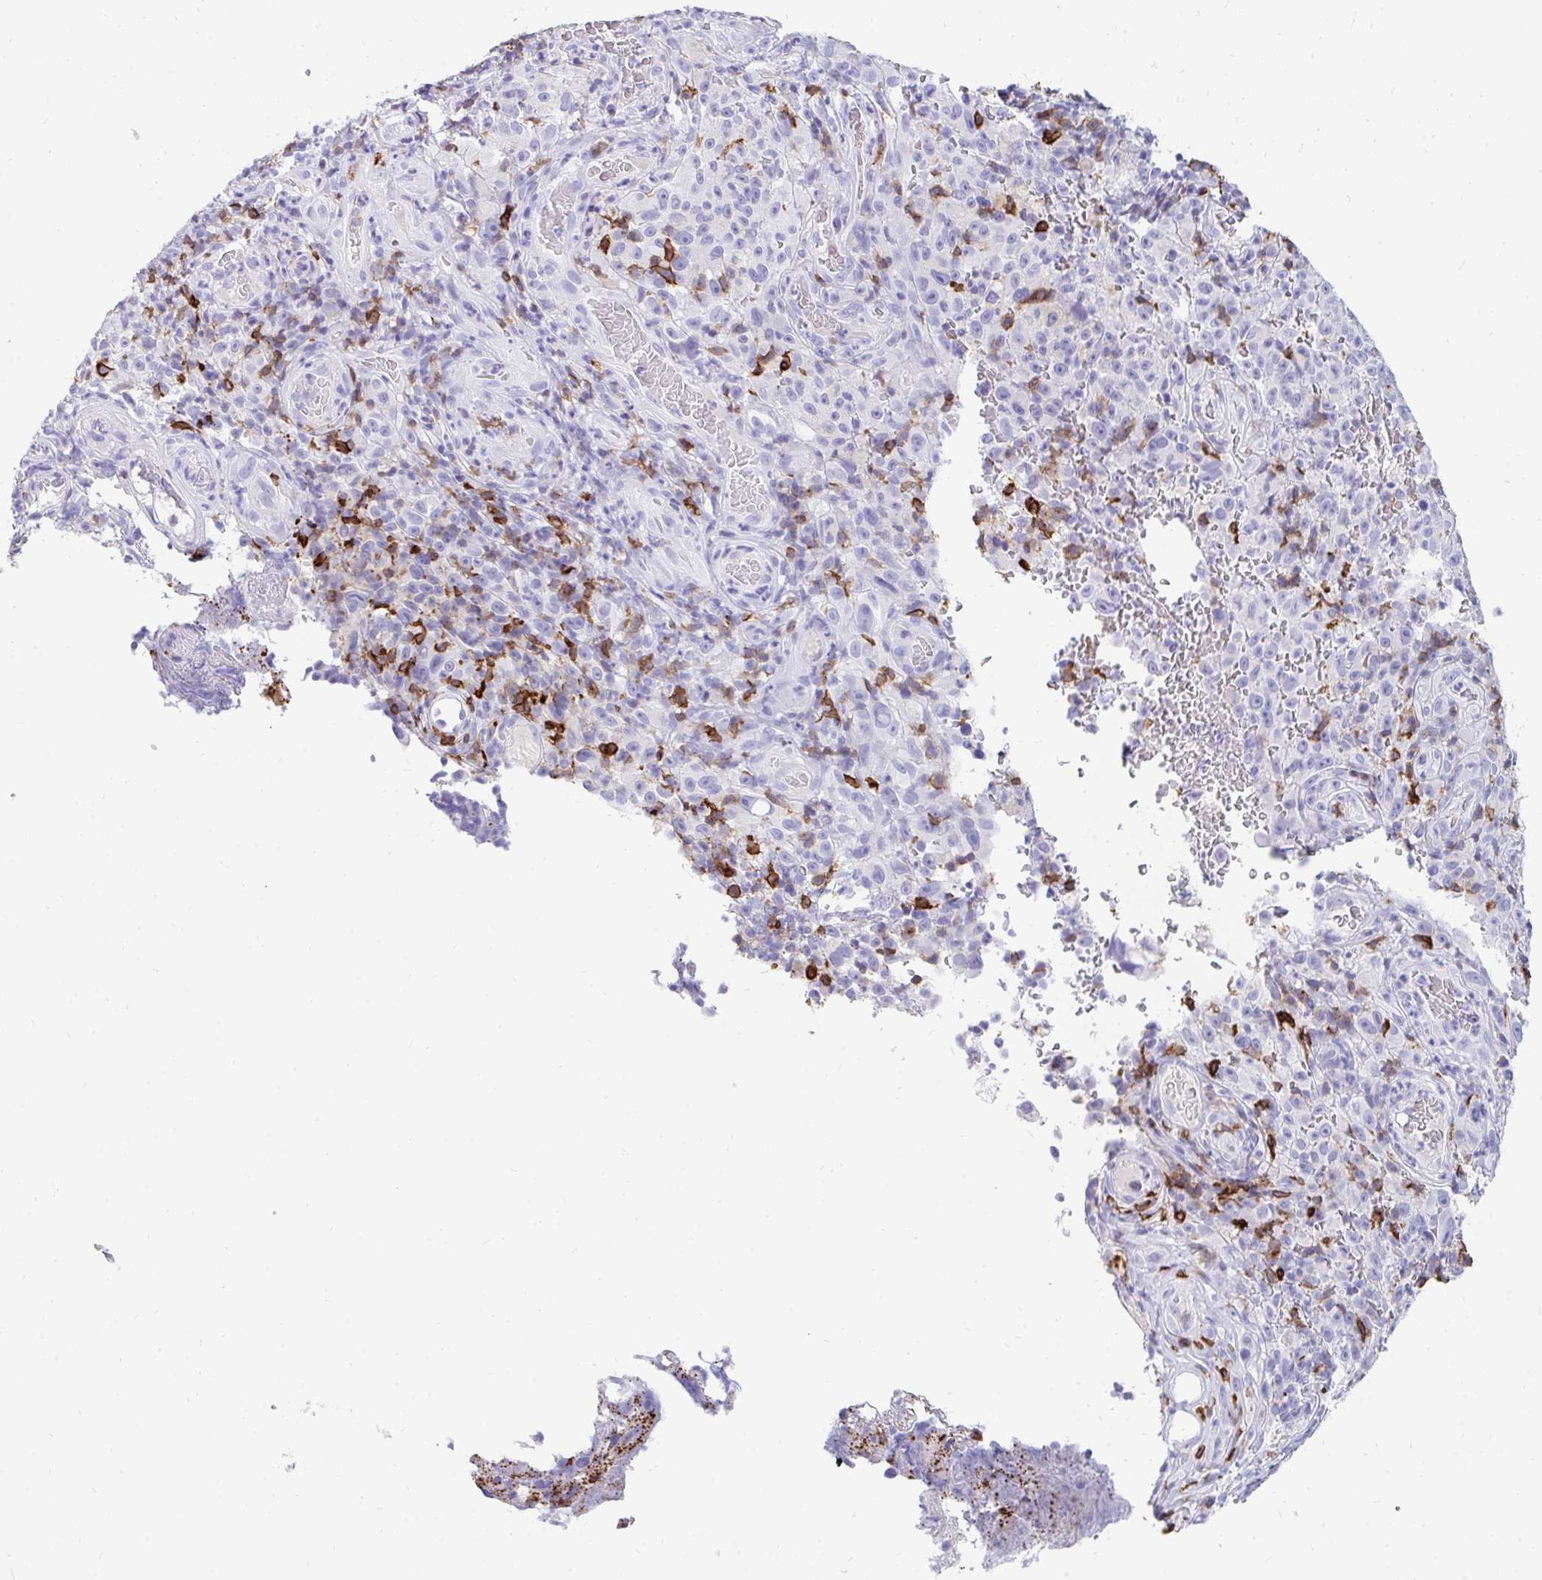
{"staining": {"intensity": "negative", "quantity": "none", "location": "none"}, "tissue": "melanoma", "cell_type": "Tumor cells", "image_type": "cancer", "snomed": [{"axis": "morphology", "description": "Malignant melanoma, NOS"}, {"axis": "topography", "description": "Skin"}], "caption": "Protein analysis of malignant melanoma exhibits no significant positivity in tumor cells.", "gene": "CD7", "patient": {"sex": "female", "age": 82}}